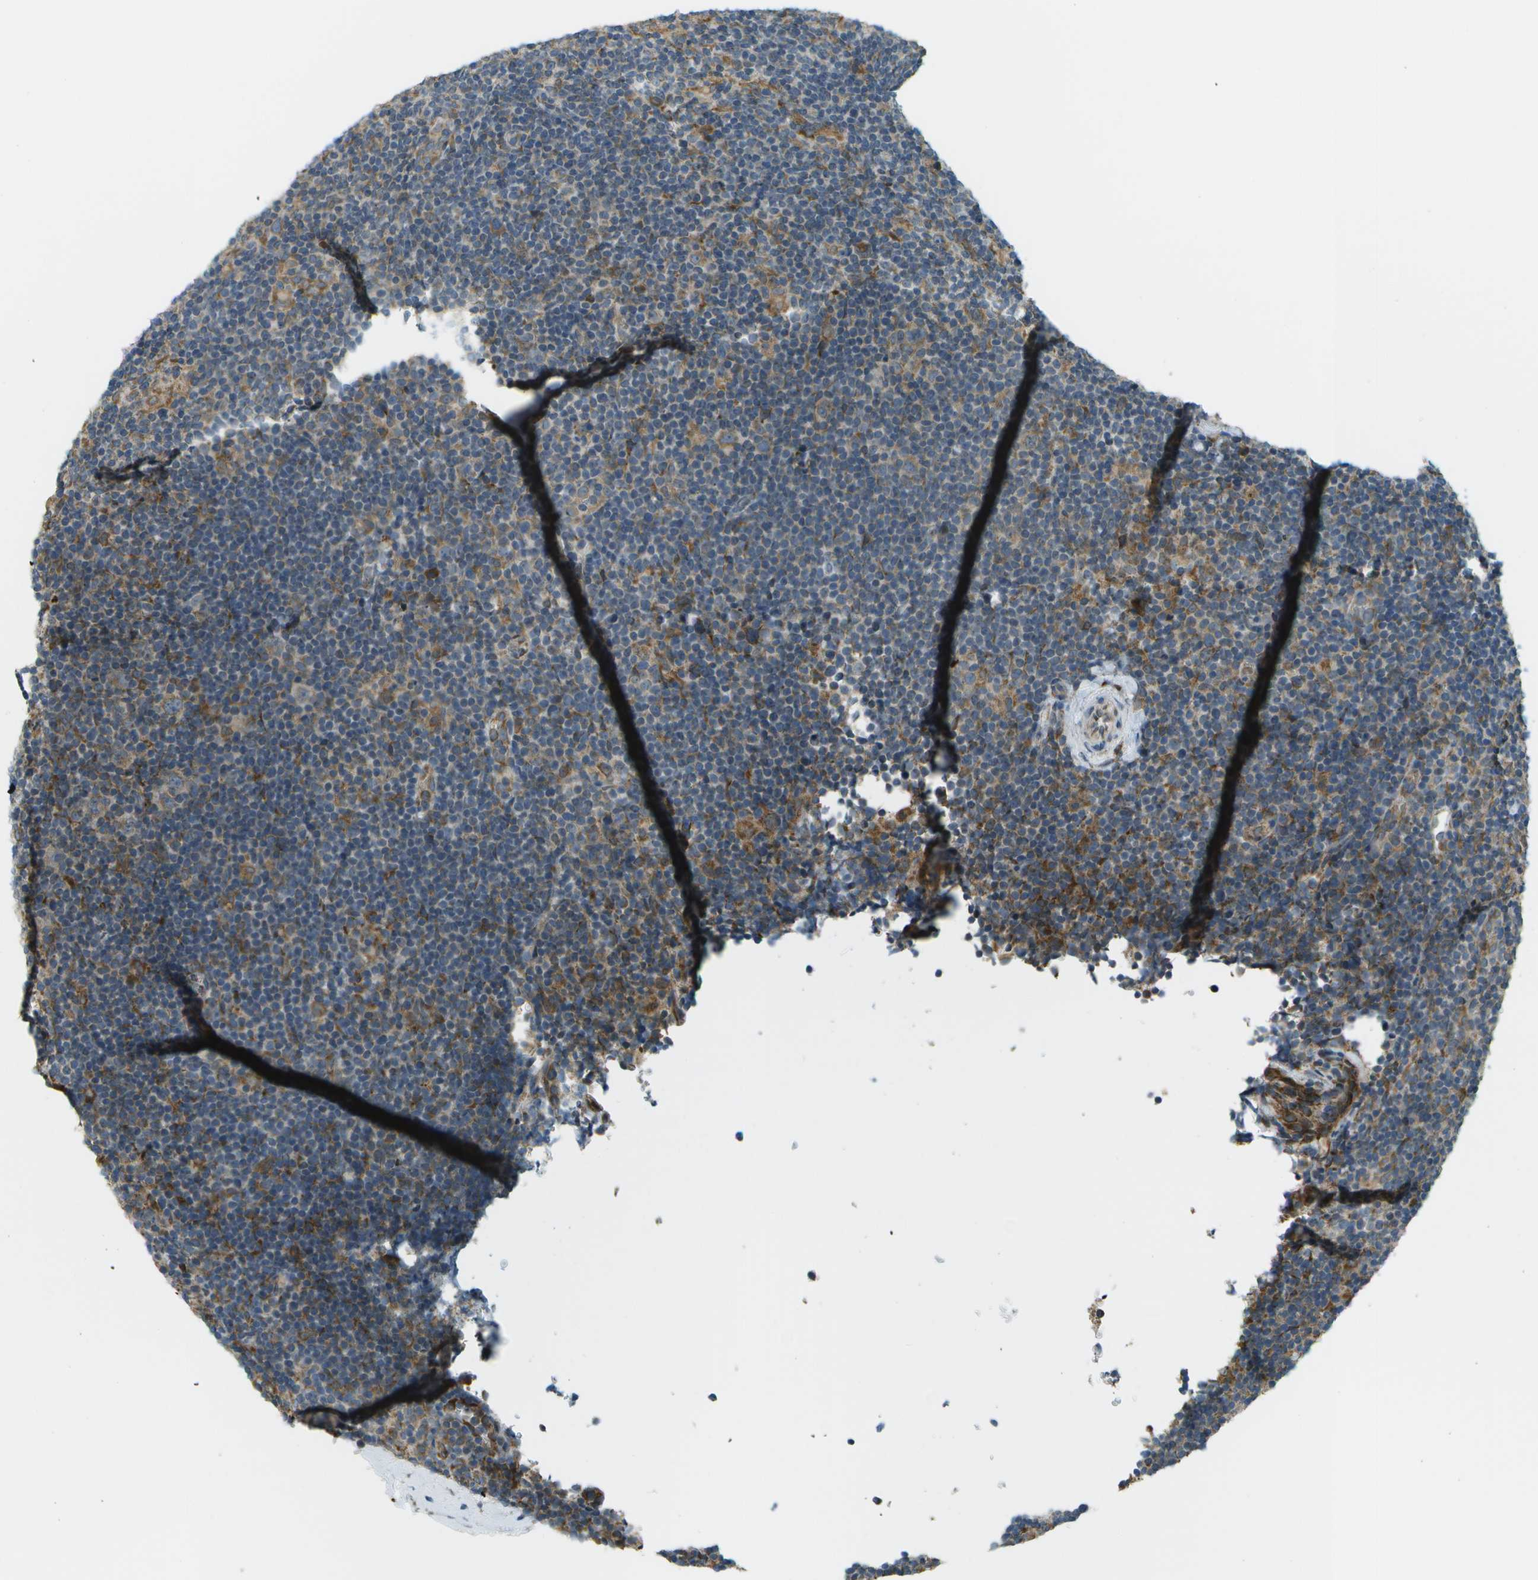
{"staining": {"intensity": "moderate", "quantity": ">75%", "location": "cytoplasmic/membranous"}, "tissue": "lymphoma", "cell_type": "Tumor cells", "image_type": "cancer", "snomed": [{"axis": "morphology", "description": "Hodgkin's disease, NOS"}, {"axis": "topography", "description": "Lymph node"}], "caption": "Immunohistochemical staining of human Hodgkin's disease reveals medium levels of moderate cytoplasmic/membranous positivity in approximately >75% of tumor cells.", "gene": "USP30", "patient": {"sex": "female", "age": 57}}